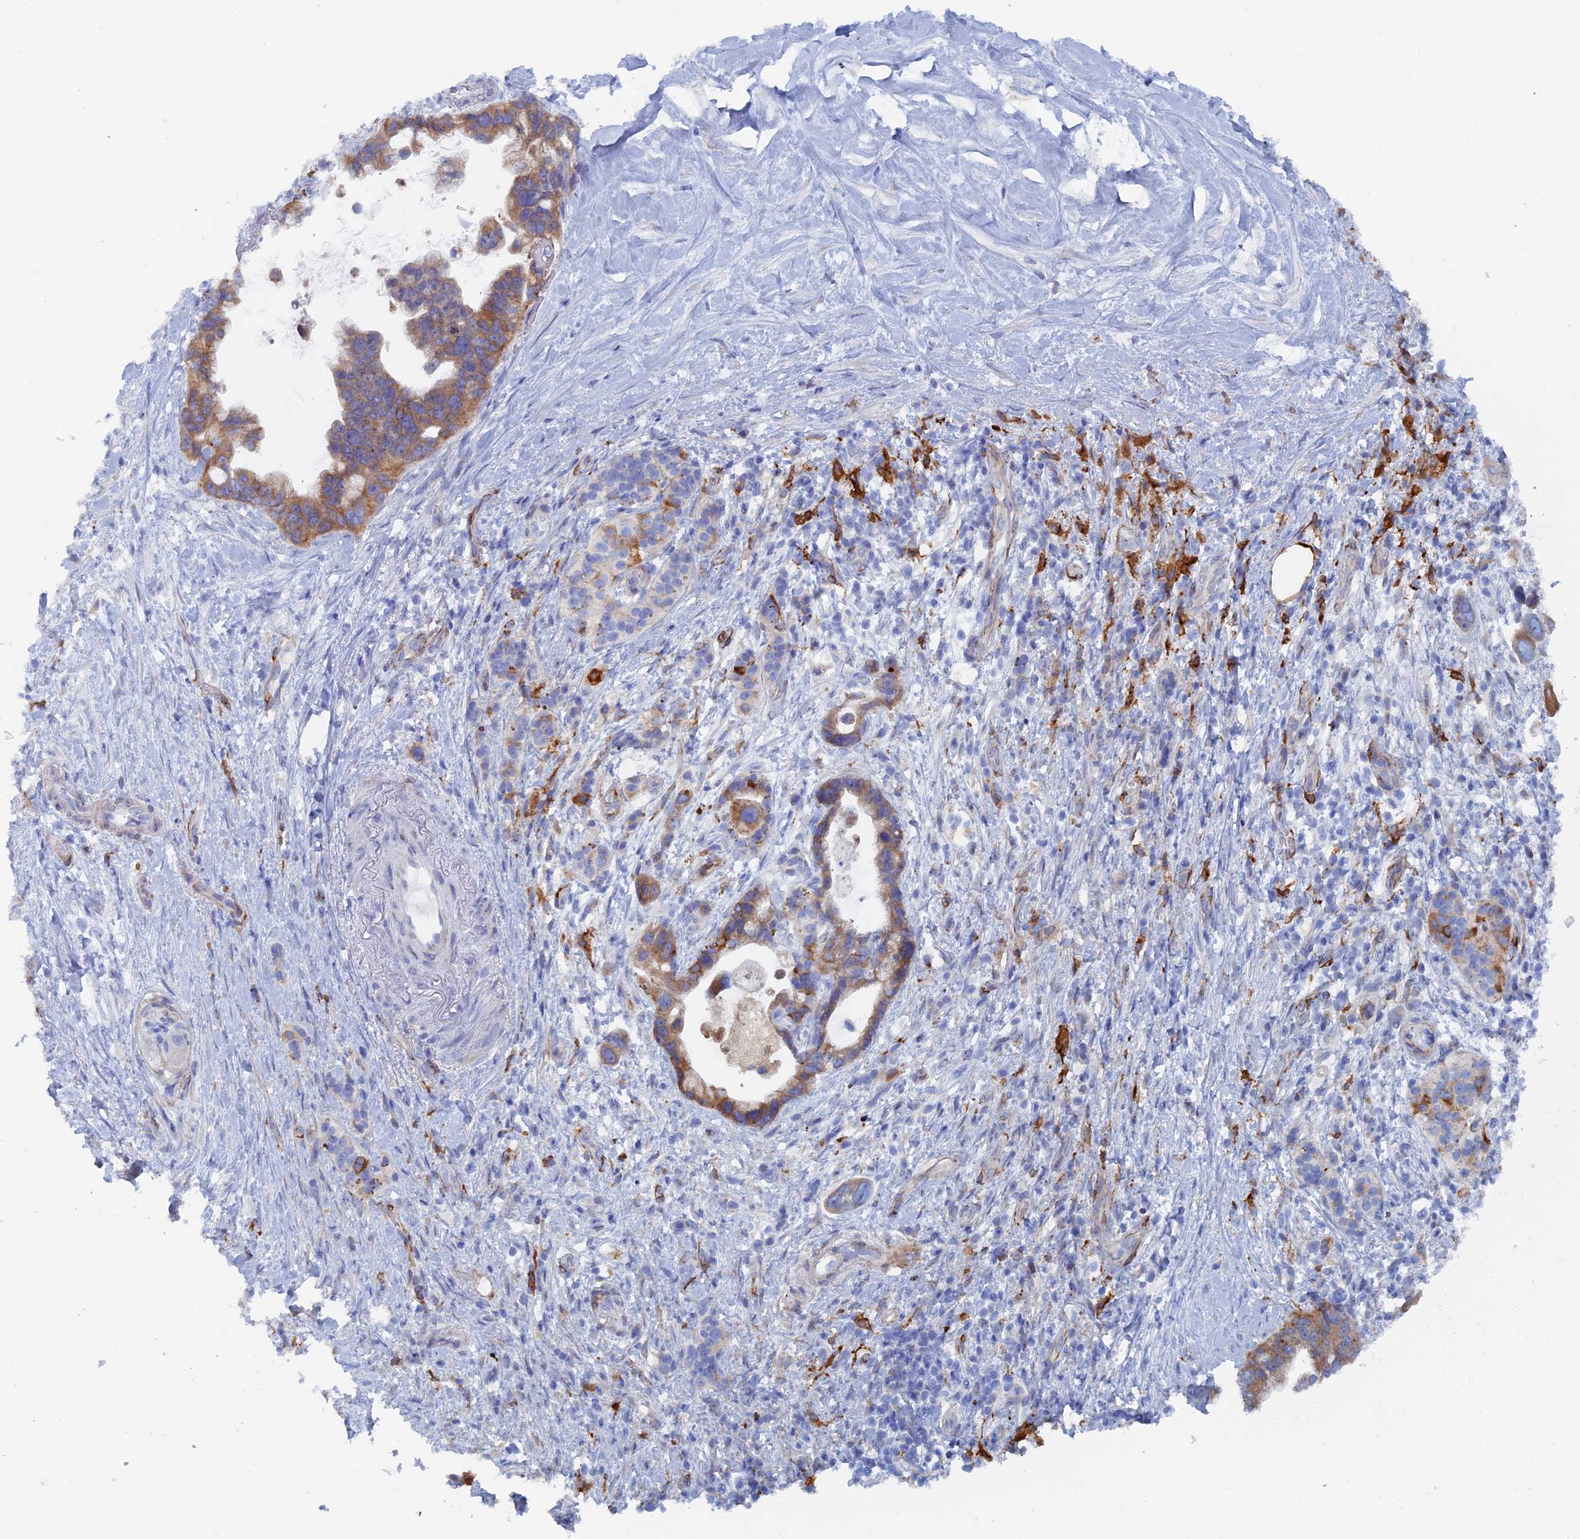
{"staining": {"intensity": "moderate", "quantity": ">75%", "location": "cytoplasmic/membranous"}, "tissue": "pancreatic cancer", "cell_type": "Tumor cells", "image_type": "cancer", "snomed": [{"axis": "morphology", "description": "Adenocarcinoma, NOS"}, {"axis": "topography", "description": "Pancreas"}], "caption": "The image exhibits staining of pancreatic cancer, revealing moderate cytoplasmic/membranous protein staining (brown color) within tumor cells.", "gene": "COG7", "patient": {"sex": "female", "age": 83}}